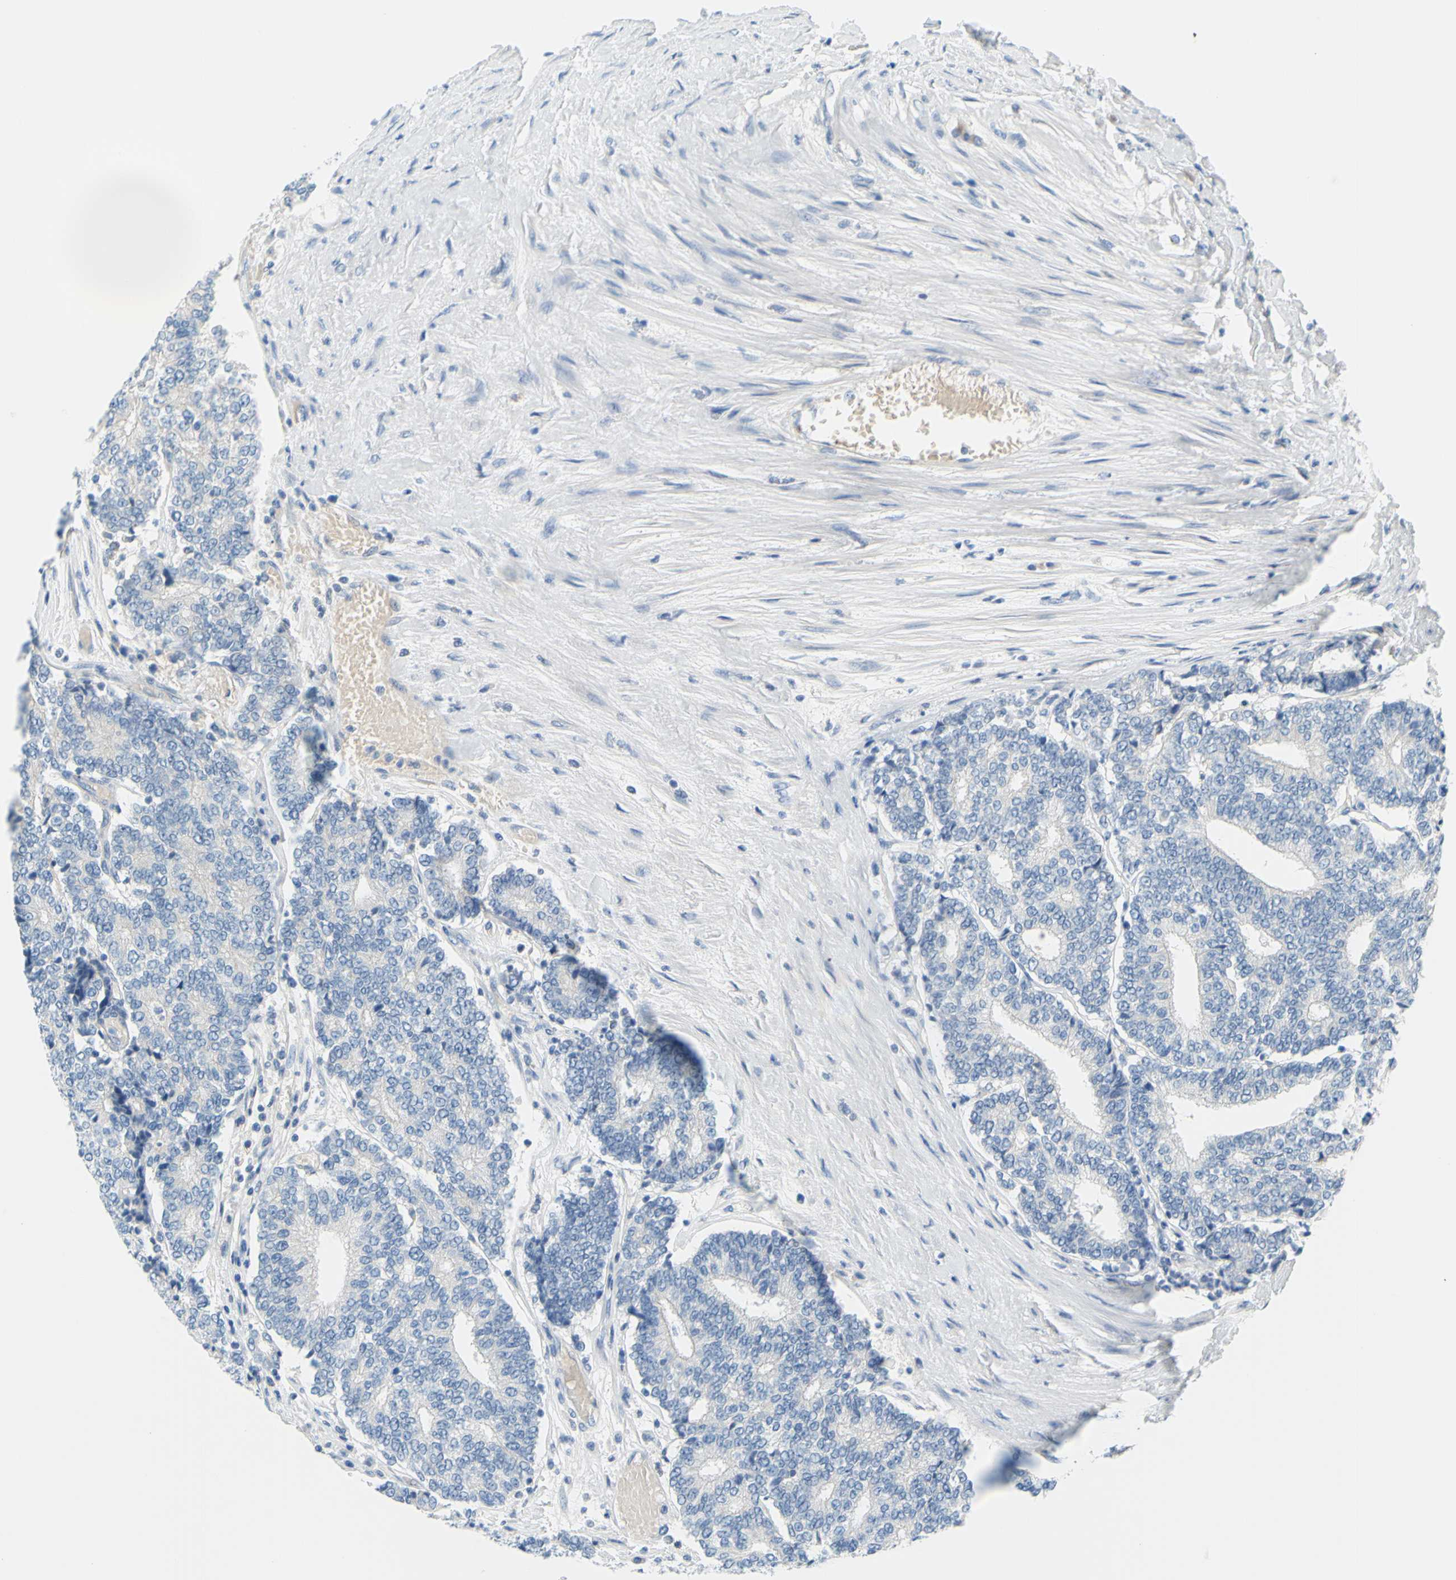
{"staining": {"intensity": "negative", "quantity": "none", "location": "none"}, "tissue": "prostate cancer", "cell_type": "Tumor cells", "image_type": "cancer", "snomed": [{"axis": "morphology", "description": "Normal tissue, NOS"}, {"axis": "morphology", "description": "Adenocarcinoma, High grade"}, {"axis": "topography", "description": "Prostate"}, {"axis": "topography", "description": "Seminal veicle"}], "caption": "Protein analysis of prostate cancer displays no significant expression in tumor cells.", "gene": "DCT", "patient": {"sex": "male", "age": 55}}